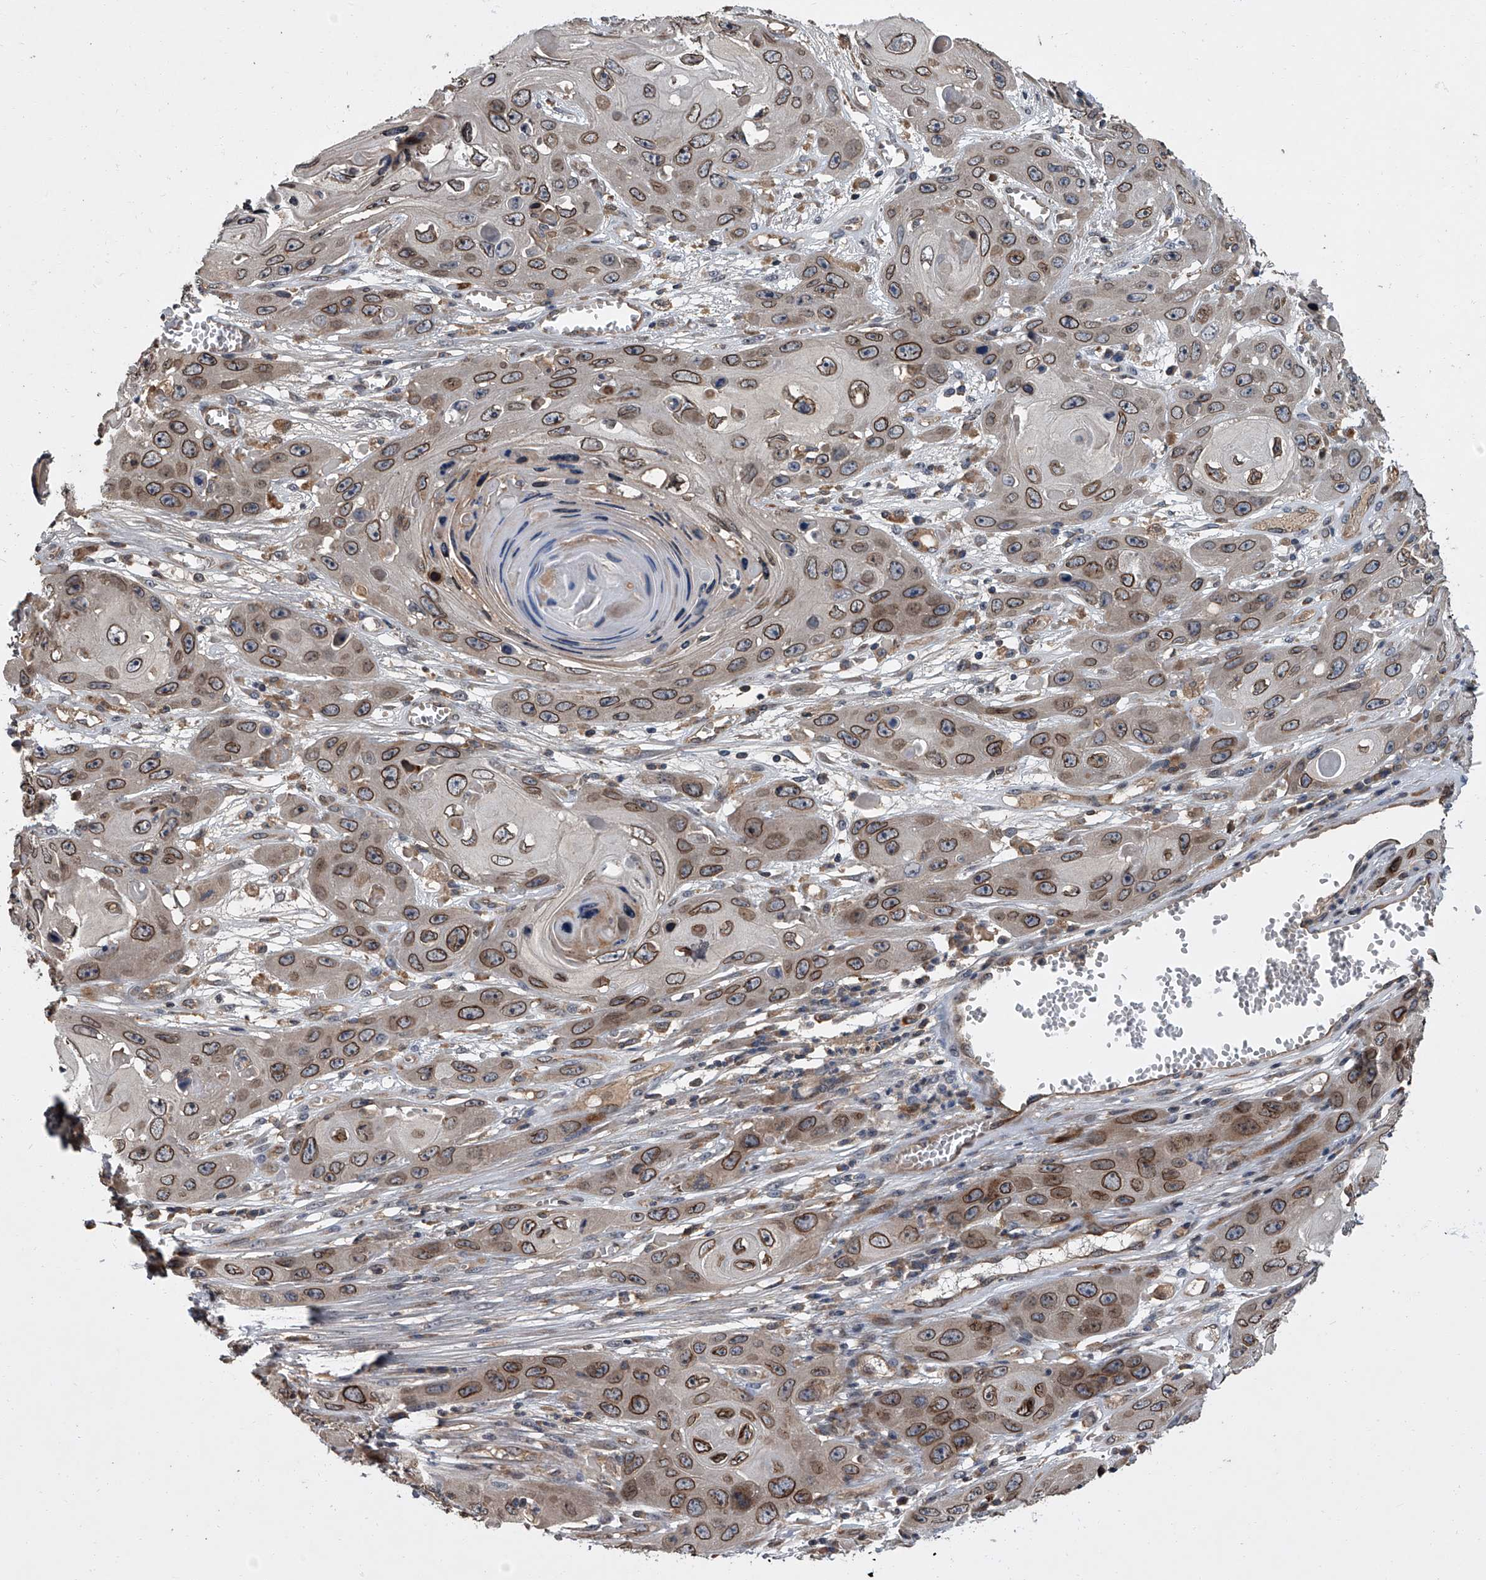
{"staining": {"intensity": "strong", "quantity": ">75%", "location": "cytoplasmic/membranous,nuclear"}, "tissue": "skin cancer", "cell_type": "Tumor cells", "image_type": "cancer", "snomed": [{"axis": "morphology", "description": "Squamous cell carcinoma, NOS"}, {"axis": "topography", "description": "Skin"}], "caption": "A micrograph of skin cancer stained for a protein displays strong cytoplasmic/membranous and nuclear brown staining in tumor cells.", "gene": "LRRC8C", "patient": {"sex": "male", "age": 55}}